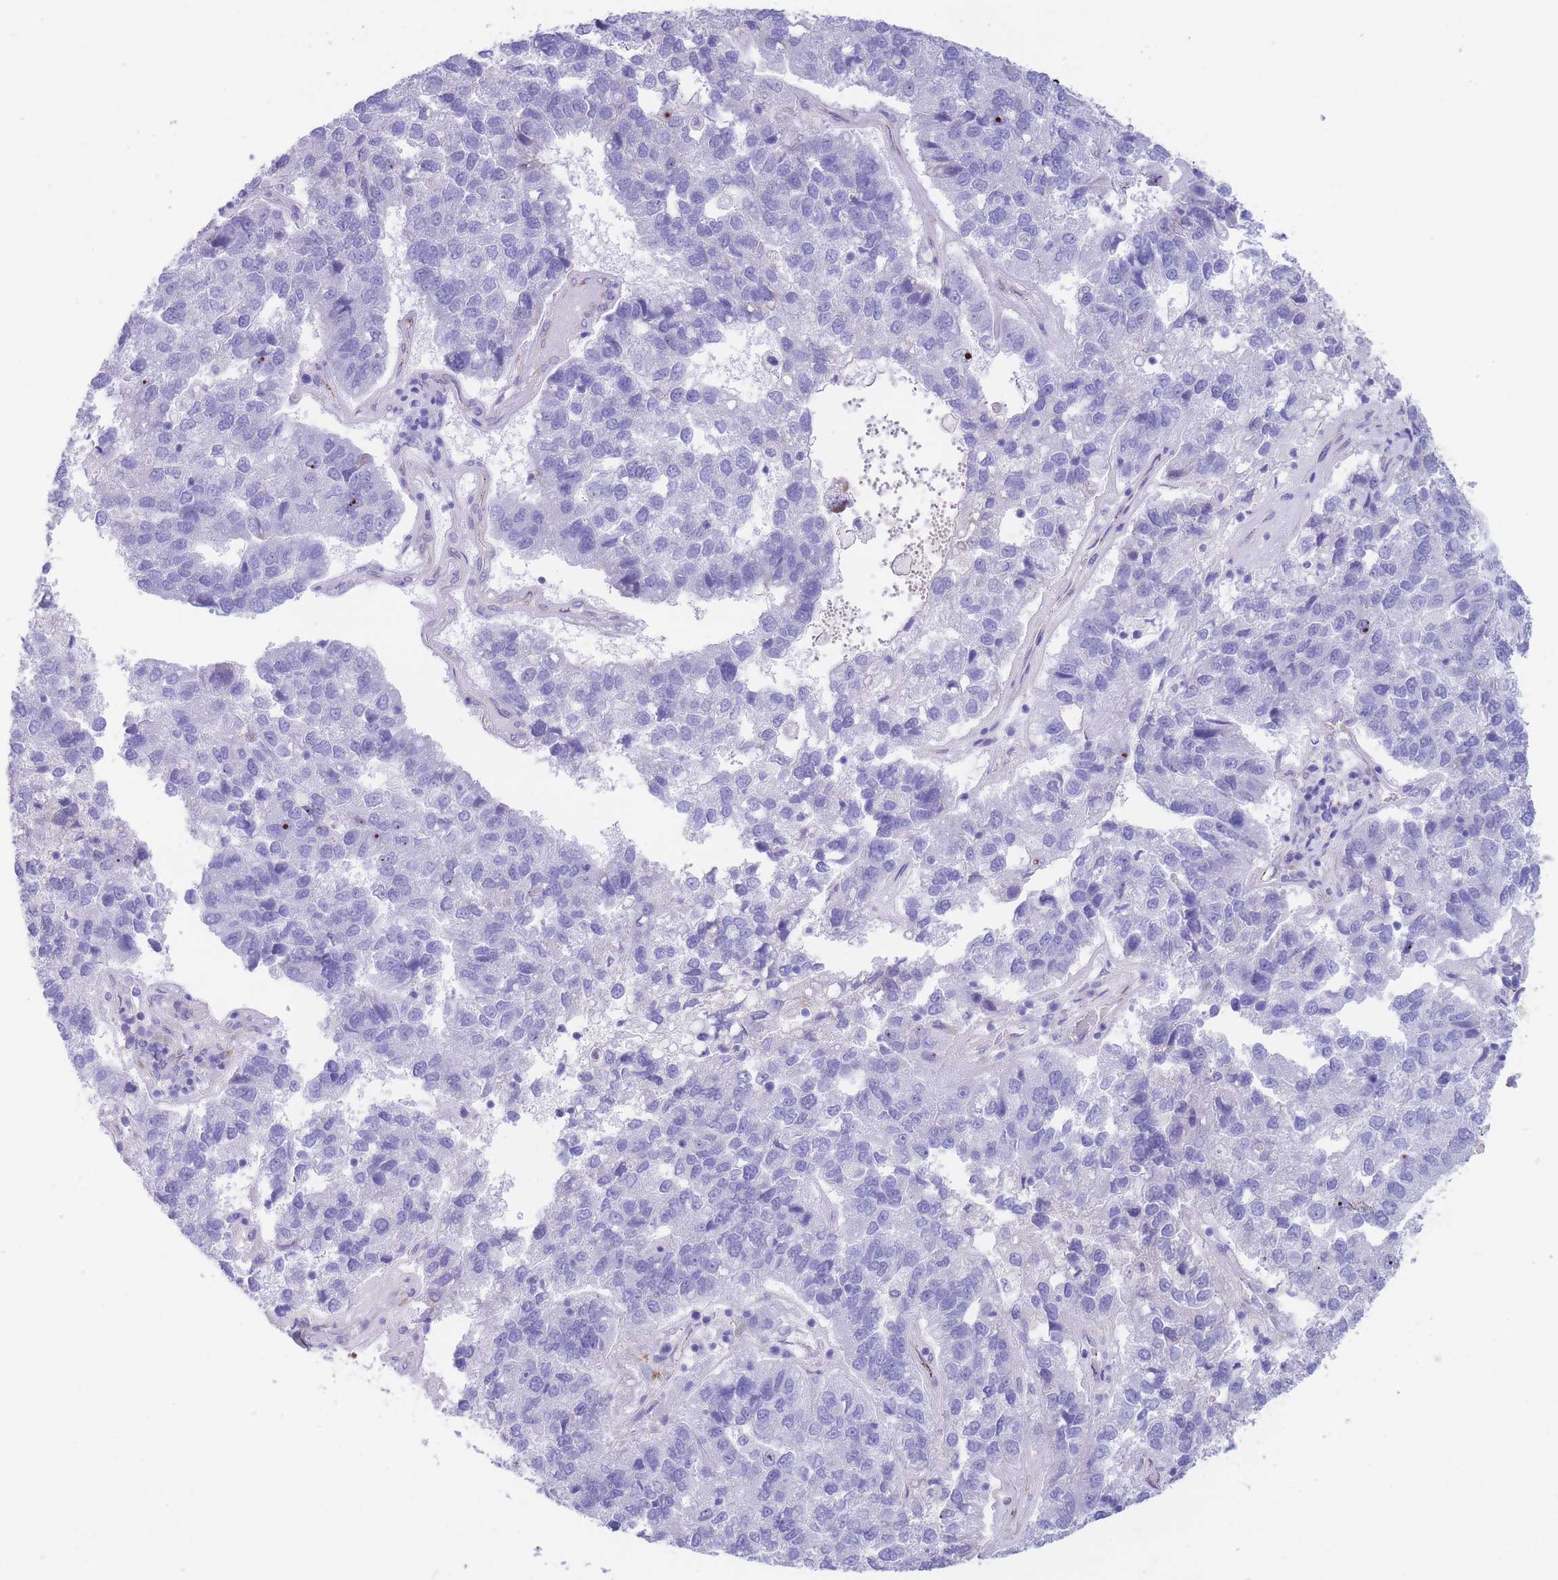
{"staining": {"intensity": "negative", "quantity": "none", "location": "none"}, "tissue": "pancreatic cancer", "cell_type": "Tumor cells", "image_type": "cancer", "snomed": [{"axis": "morphology", "description": "Adenocarcinoma, NOS"}, {"axis": "topography", "description": "Pancreas"}], "caption": "A histopathology image of pancreatic cancer (adenocarcinoma) stained for a protein reveals no brown staining in tumor cells.", "gene": "DET1", "patient": {"sex": "female", "age": 61}}